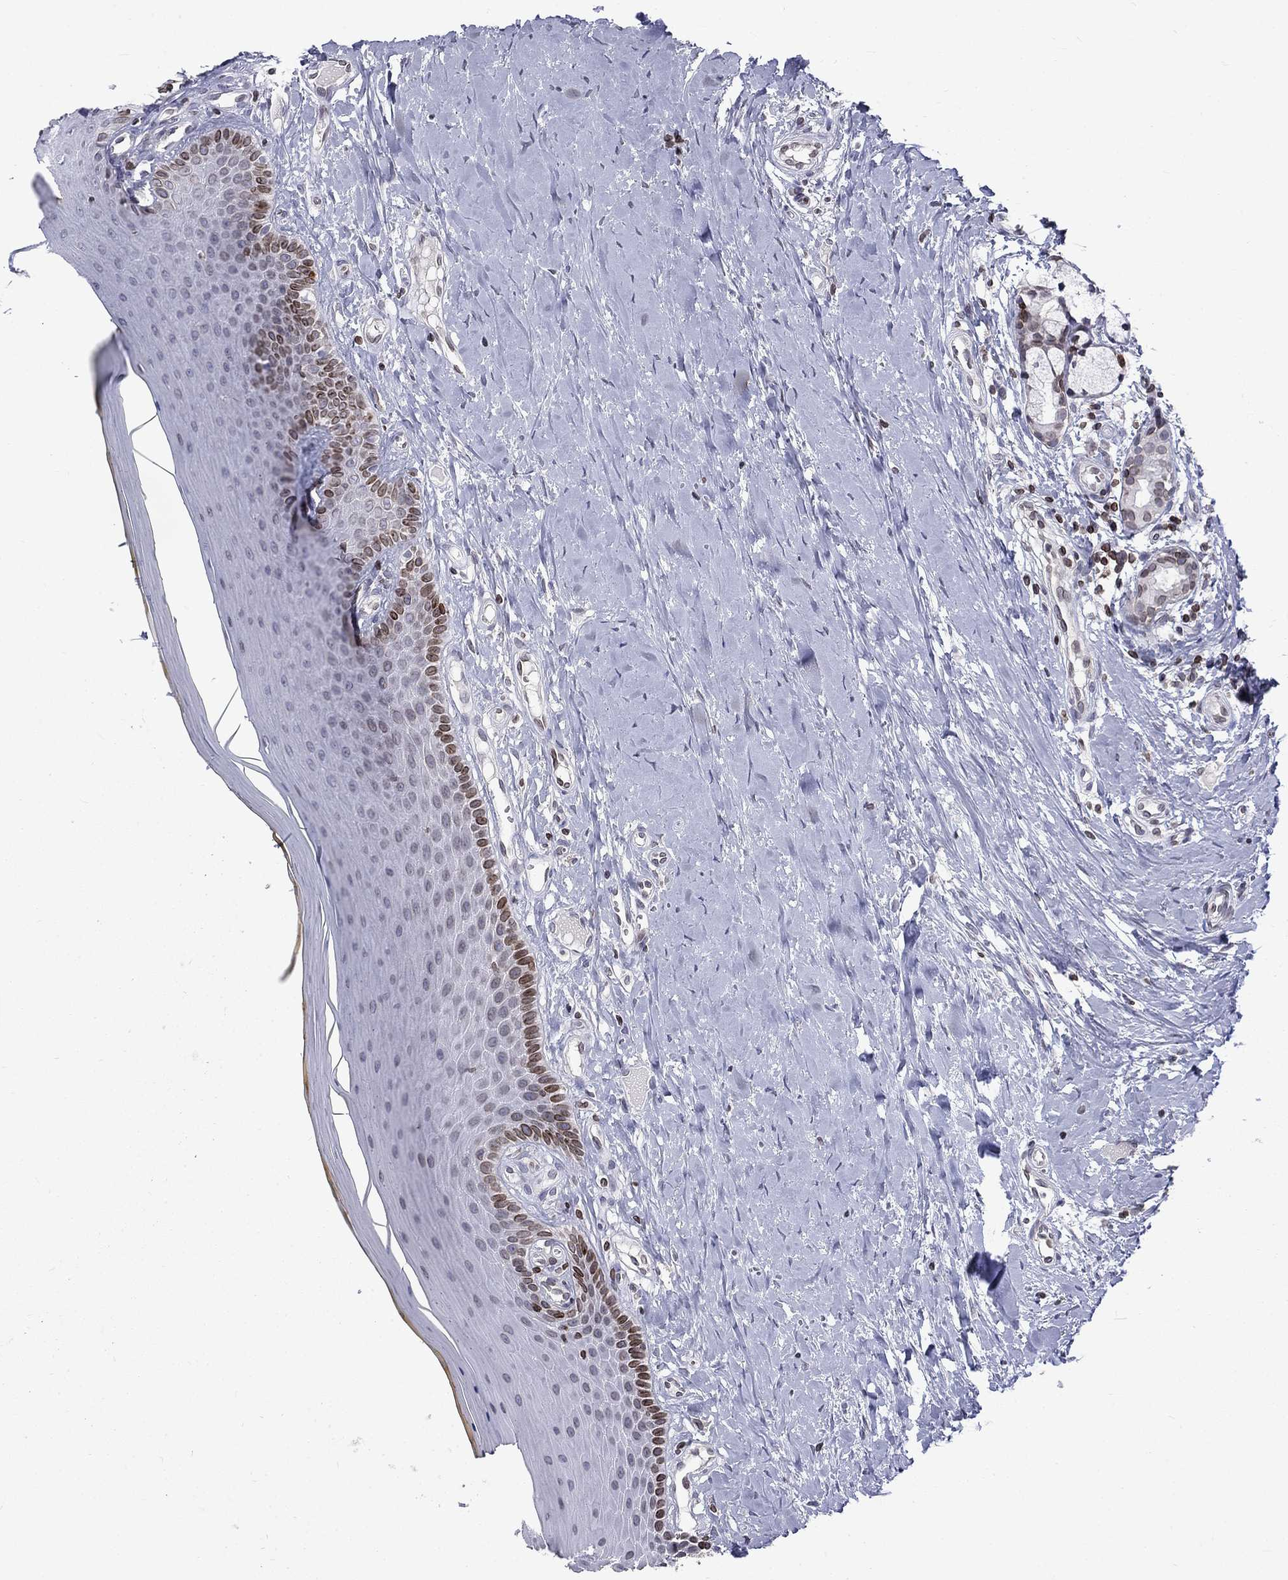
{"staining": {"intensity": "strong", "quantity": "<25%", "location": "cytoplasmic/membranous,nuclear"}, "tissue": "oral mucosa", "cell_type": "Squamous epithelial cells", "image_type": "normal", "snomed": [{"axis": "morphology", "description": "Normal tissue, NOS"}, {"axis": "topography", "description": "Oral tissue"}], "caption": "Protein expression analysis of benign oral mucosa reveals strong cytoplasmic/membranous,nuclear expression in approximately <25% of squamous epithelial cells.", "gene": "SLA", "patient": {"sex": "female", "age": 43}}